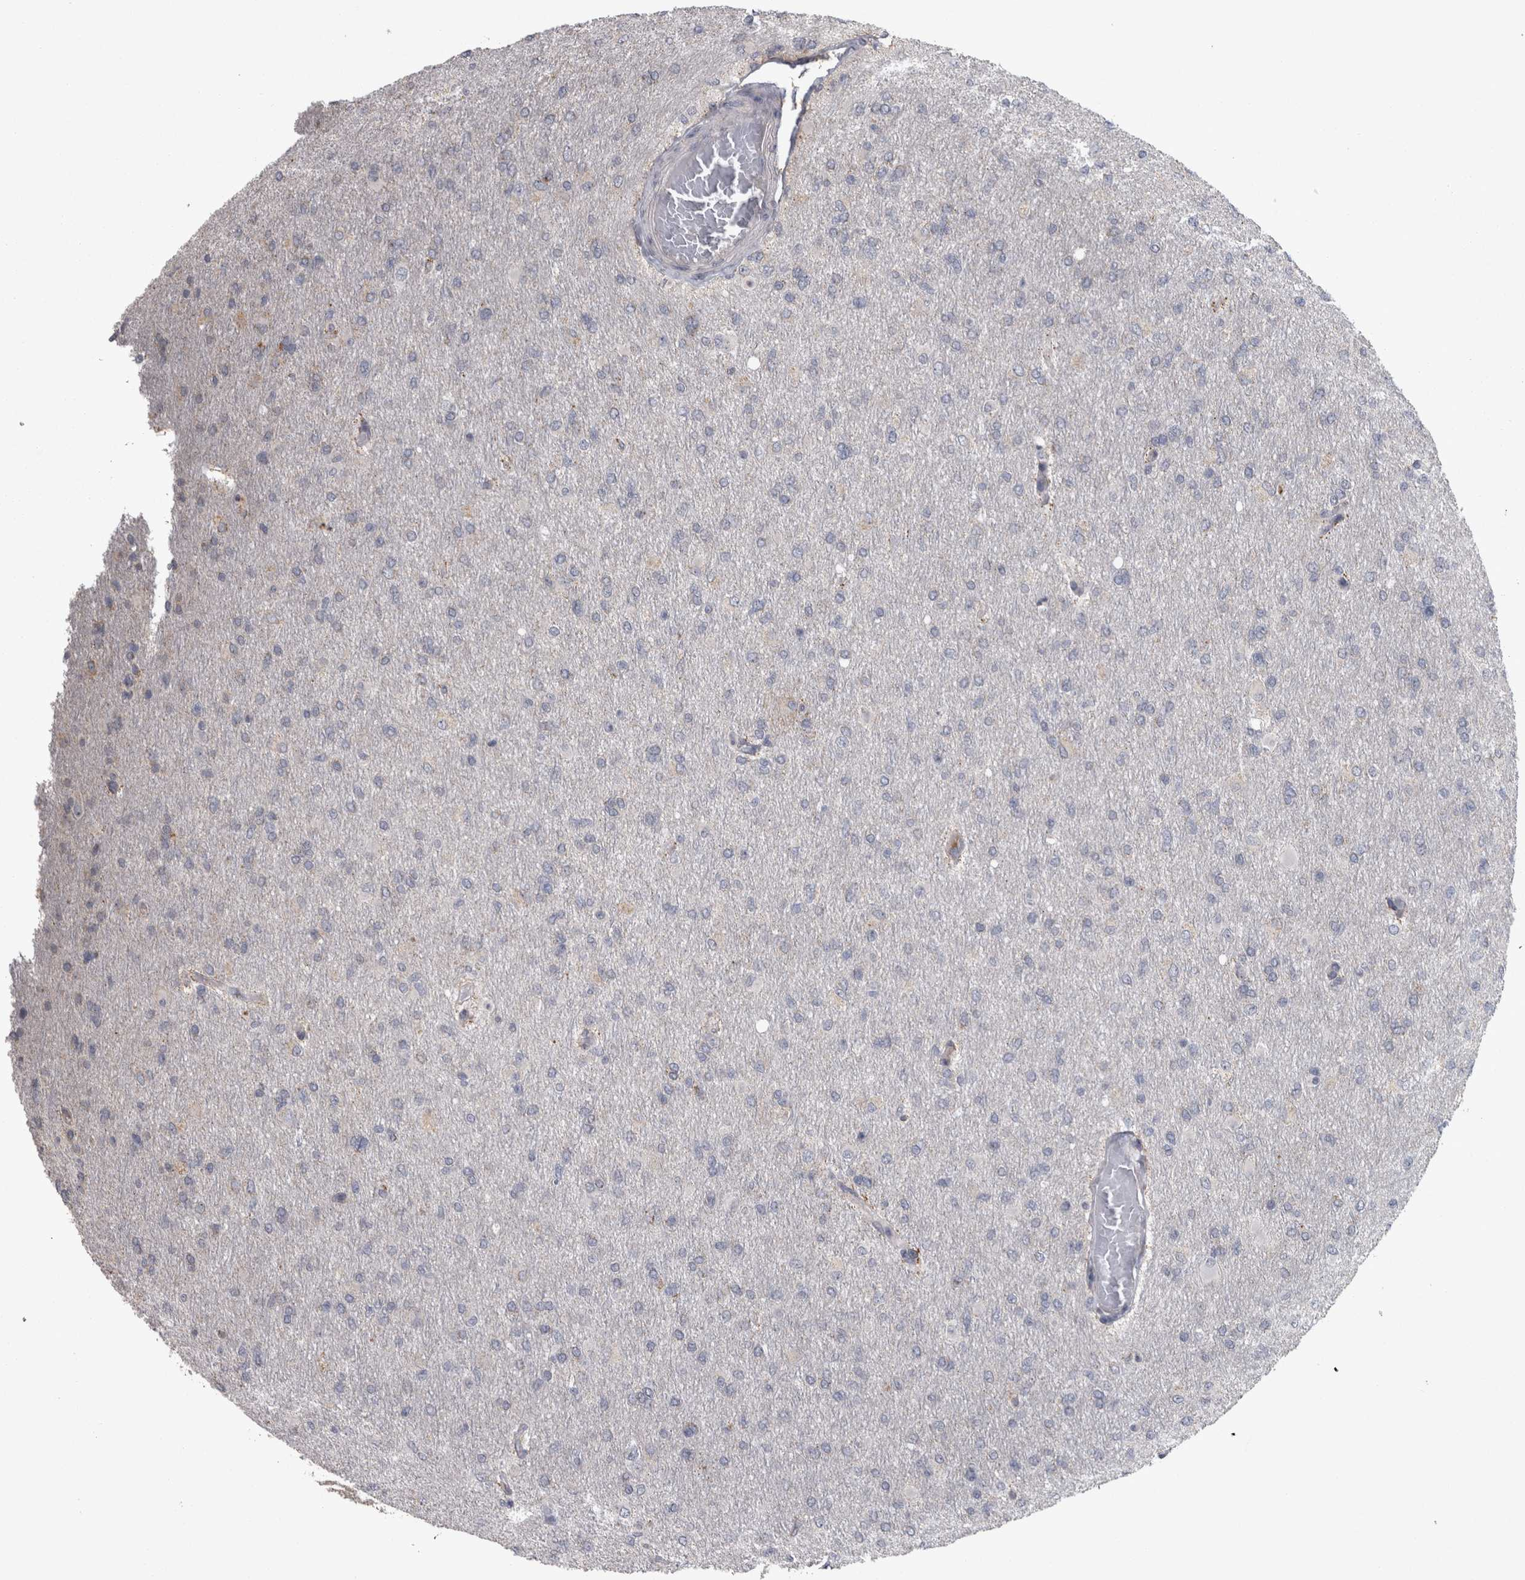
{"staining": {"intensity": "negative", "quantity": "none", "location": "none"}, "tissue": "glioma", "cell_type": "Tumor cells", "image_type": "cancer", "snomed": [{"axis": "morphology", "description": "Glioma, malignant, High grade"}, {"axis": "topography", "description": "Cerebral cortex"}], "caption": "DAB immunohistochemical staining of human glioma shows no significant positivity in tumor cells.", "gene": "DBT", "patient": {"sex": "female", "age": 36}}